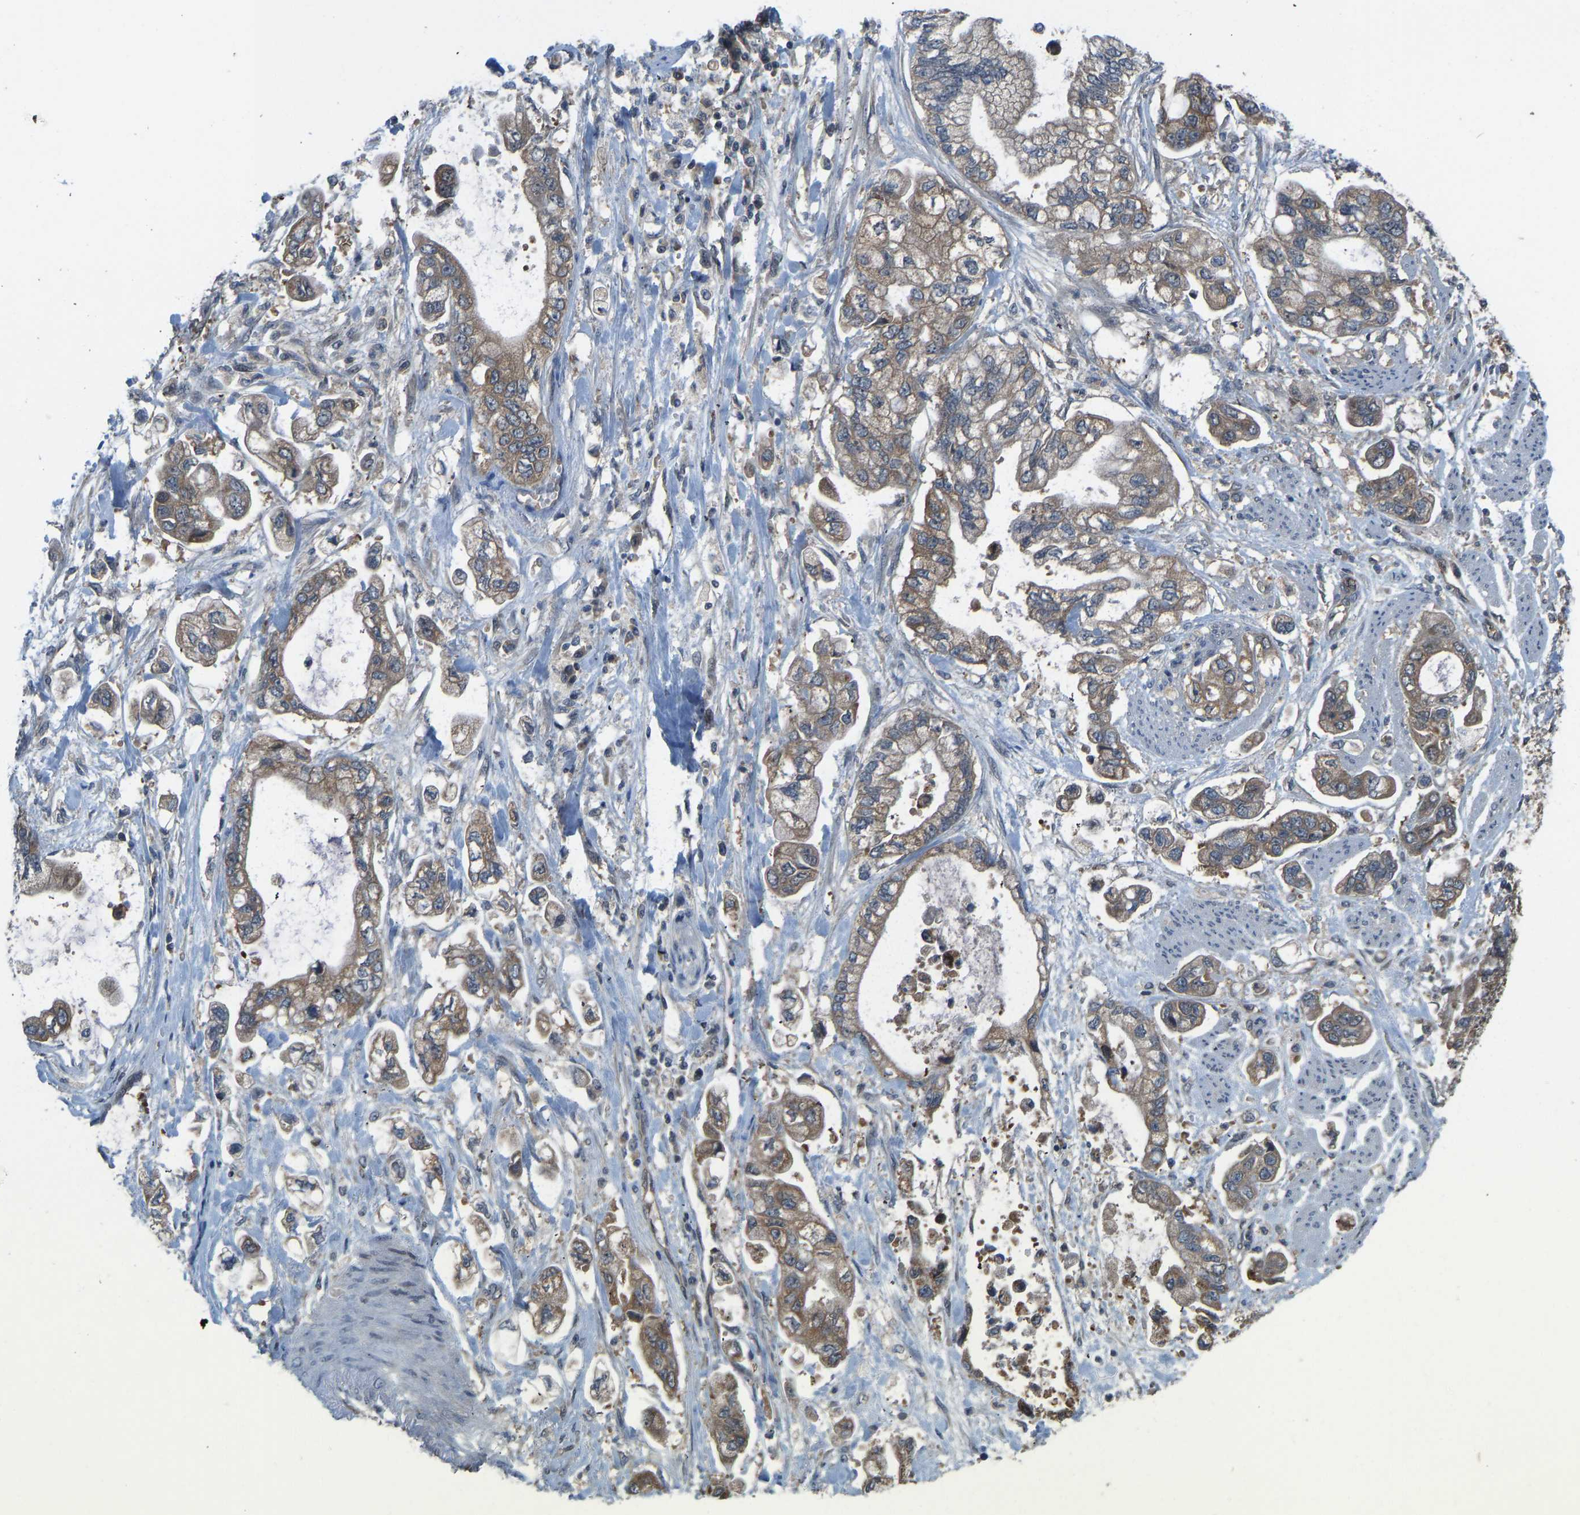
{"staining": {"intensity": "moderate", "quantity": ">75%", "location": "cytoplasmic/membranous"}, "tissue": "stomach cancer", "cell_type": "Tumor cells", "image_type": "cancer", "snomed": [{"axis": "morphology", "description": "Normal tissue, NOS"}, {"axis": "morphology", "description": "Adenocarcinoma, NOS"}, {"axis": "topography", "description": "Stomach"}], "caption": "Stomach cancer (adenocarcinoma) stained with DAB (3,3'-diaminobenzidine) immunohistochemistry reveals medium levels of moderate cytoplasmic/membranous staining in approximately >75% of tumor cells.", "gene": "CCT8", "patient": {"sex": "male", "age": 62}}